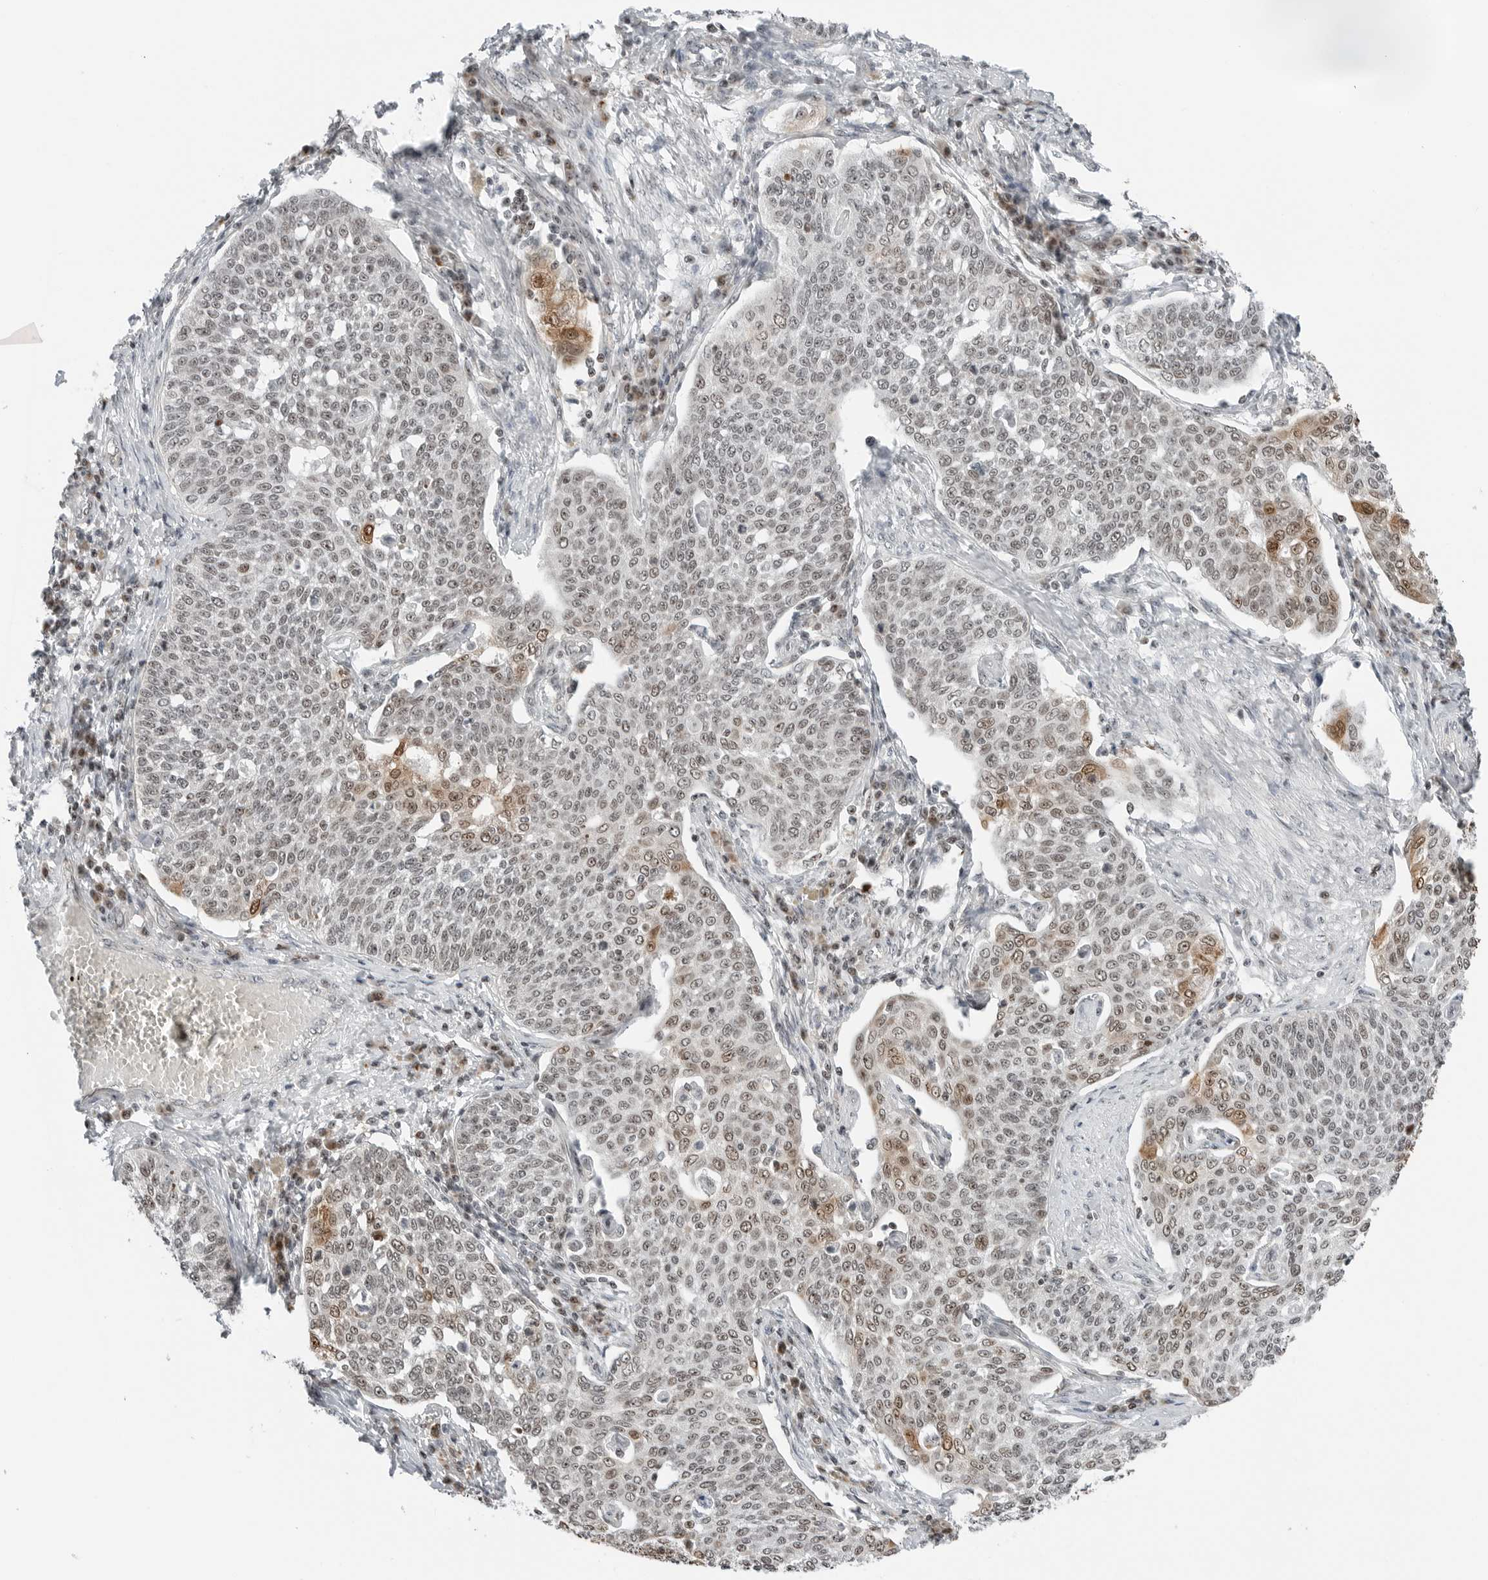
{"staining": {"intensity": "moderate", "quantity": "<25%", "location": "cytoplasmic/membranous,nuclear"}, "tissue": "cervical cancer", "cell_type": "Tumor cells", "image_type": "cancer", "snomed": [{"axis": "morphology", "description": "Squamous cell carcinoma, NOS"}, {"axis": "topography", "description": "Cervix"}], "caption": "Tumor cells demonstrate low levels of moderate cytoplasmic/membranous and nuclear positivity in about <25% of cells in human cervical cancer.", "gene": "RIMKLA", "patient": {"sex": "female", "age": 34}}